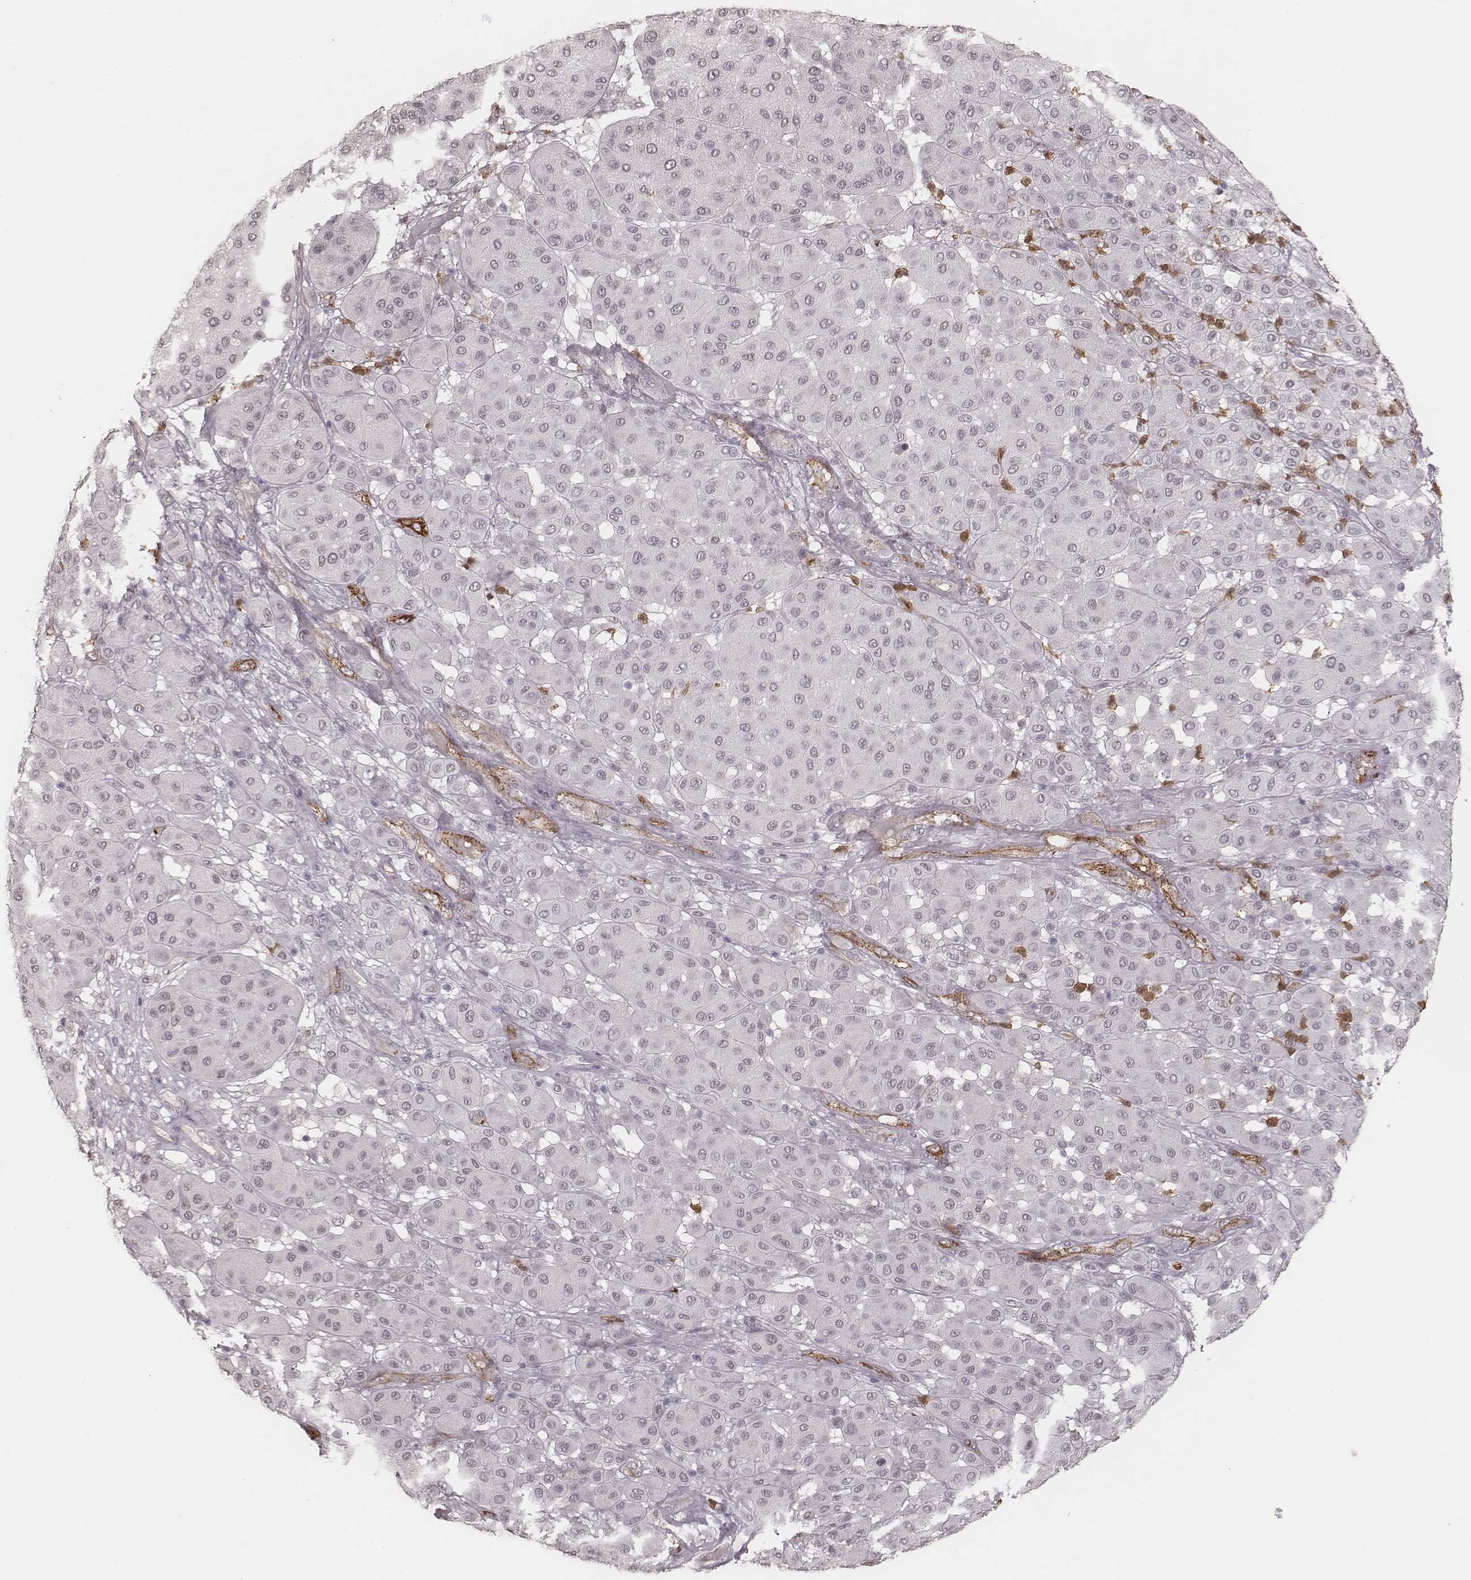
{"staining": {"intensity": "negative", "quantity": "none", "location": "none"}, "tissue": "melanoma", "cell_type": "Tumor cells", "image_type": "cancer", "snomed": [{"axis": "morphology", "description": "Malignant melanoma, Metastatic site"}, {"axis": "topography", "description": "Smooth muscle"}], "caption": "Tumor cells show no significant staining in malignant melanoma (metastatic site). (DAB (3,3'-diaminobenzidine) immunohistochemistry visualized using brightfield microscopy, high magnification).", "gene": "KITLG", "patient": {"sex": "male", "age": 41}}